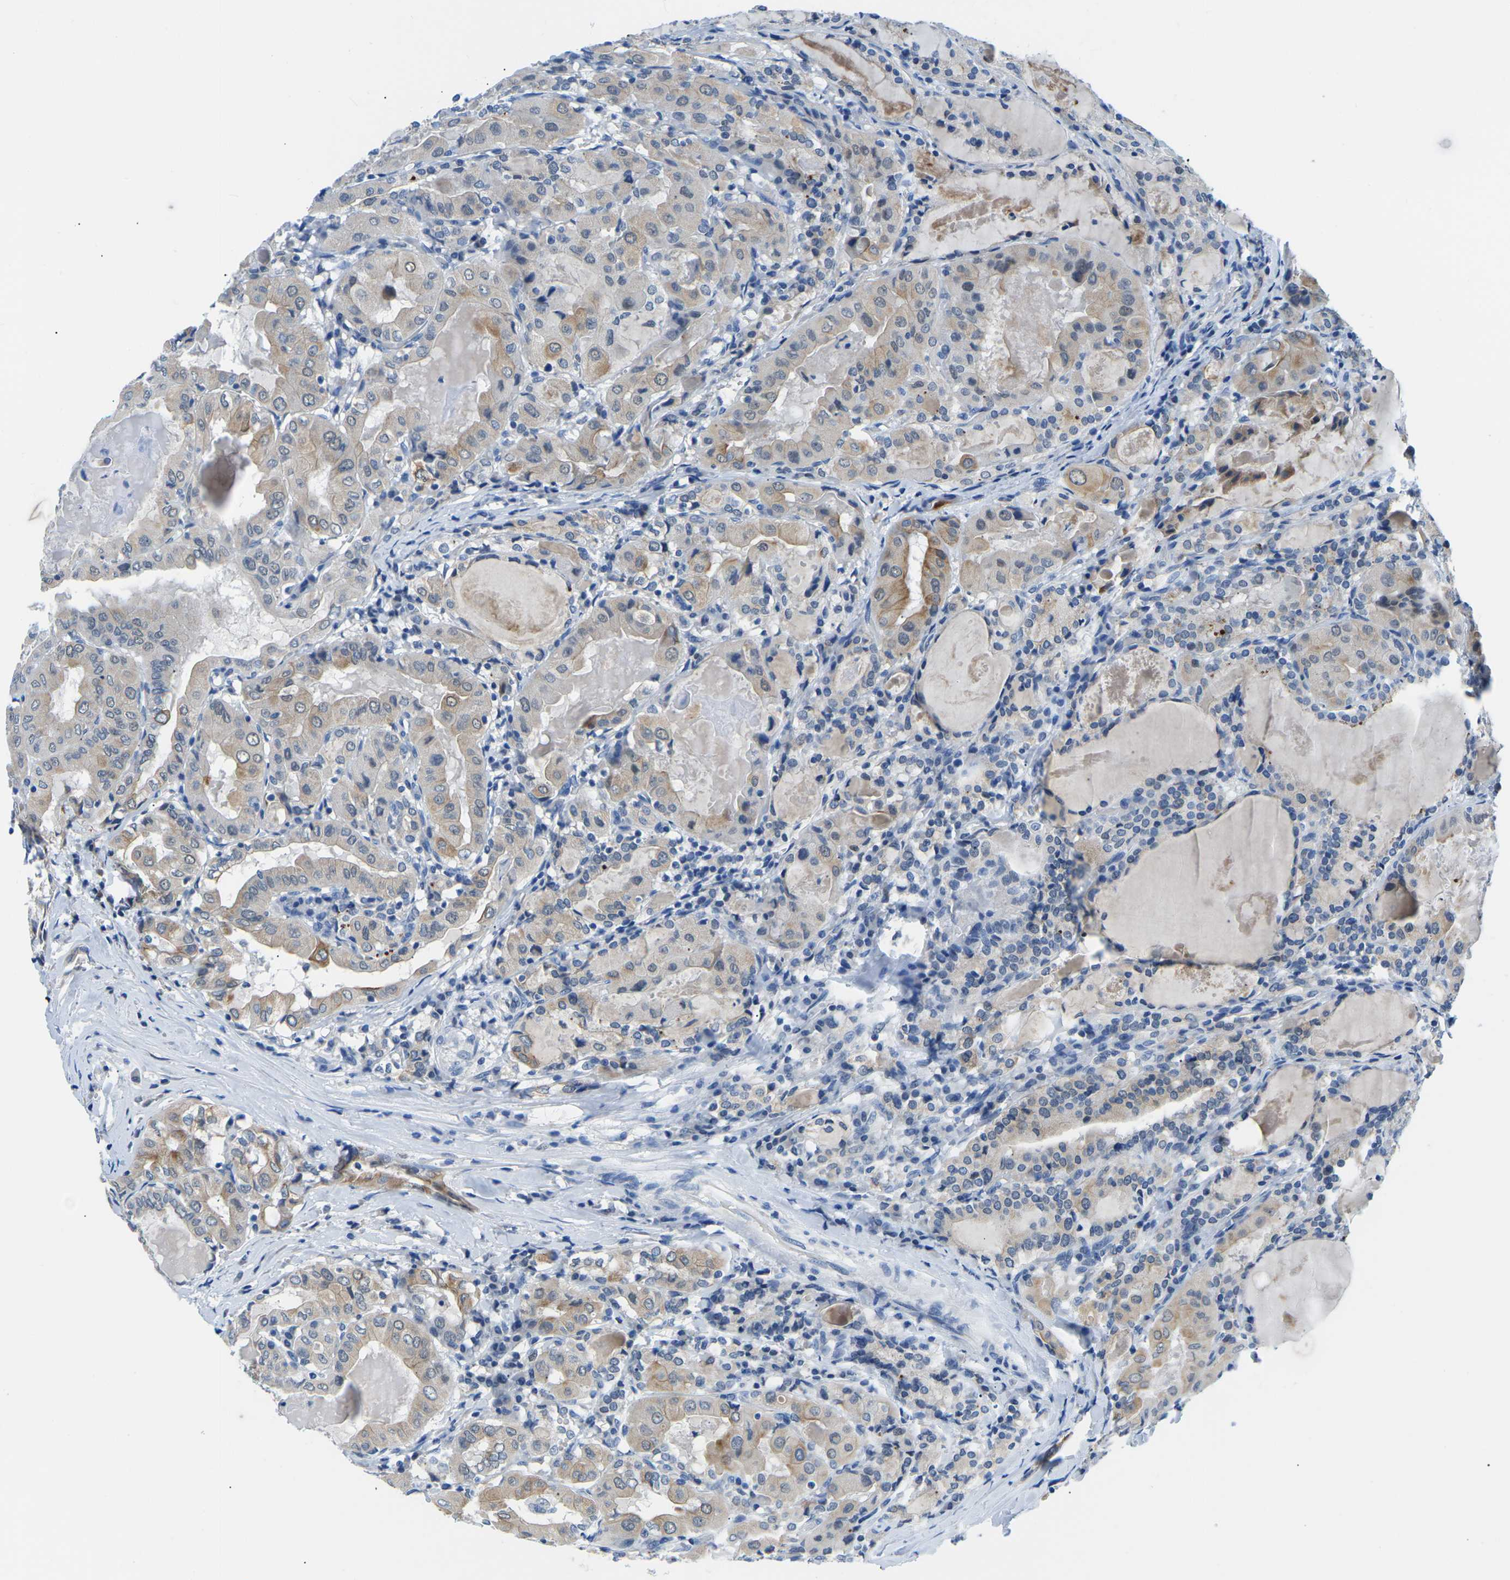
{"staining": {"intensity": "weak", "quantity": "25%-75%", "location": "cytoplasmic/membranous"}, "tissue": "thyroid cancer", "cell_type": "Tumor cells", "image_type": "cancer", "snomed": [{"axis": "morphology", "description": "Papillary adenocarcinoma, NOS"}, {"axis": "topography", "description": "Thyroid gland"}], "caption": "Protein analysis of thyroid cancer tissue shows weak cytoplasmic/membranous positivity in approximately 25%-75% of tumor cells.", "gene": "TM6SF1", "patient": {"sex": "female", "age": 42}}